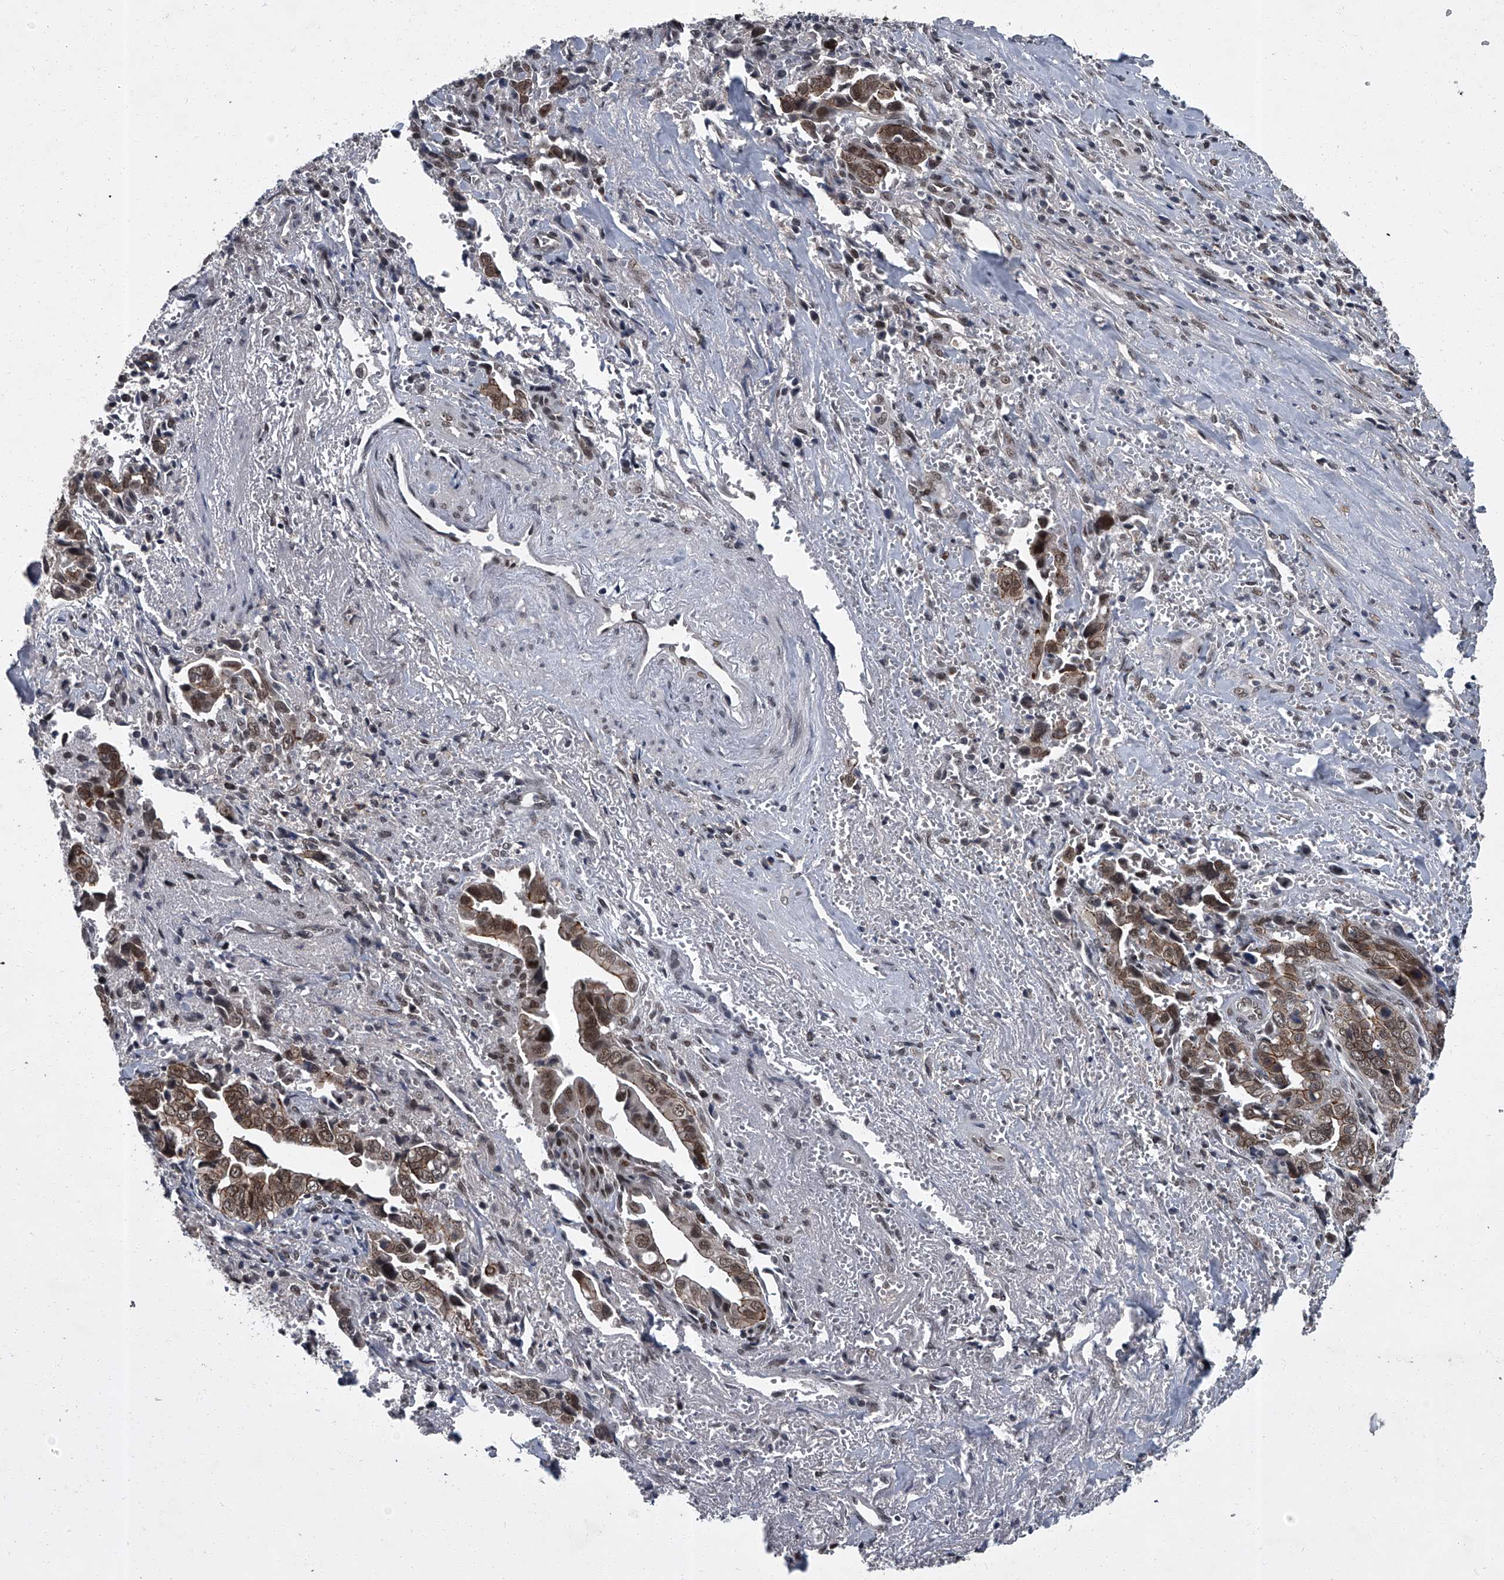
{"staining": {"intensity": "moderate", "quantity": ">75%", "location": "cytoplasmic/membranous,nuclear"}, "tissue": "liver cancer", "cell_type": "Tumor cells", "image_type": "cancer", "snomed": [{"axis": "morphology", "description": "Cholangiocarcinoma"}, {"axis": "topography", "description": "Liver"}], "caption": "Immunohistochemical staining of human cholangiocarcinoma (liver) reveals moderate cytoplasmic/membranous and nuclear protein positivity in about >75% of tumor cells. (Brightfield microscopy of DAB IHC at high magnification).", "gene": "ZNF518B", "patient": {"sex": "female", "age": 79}}